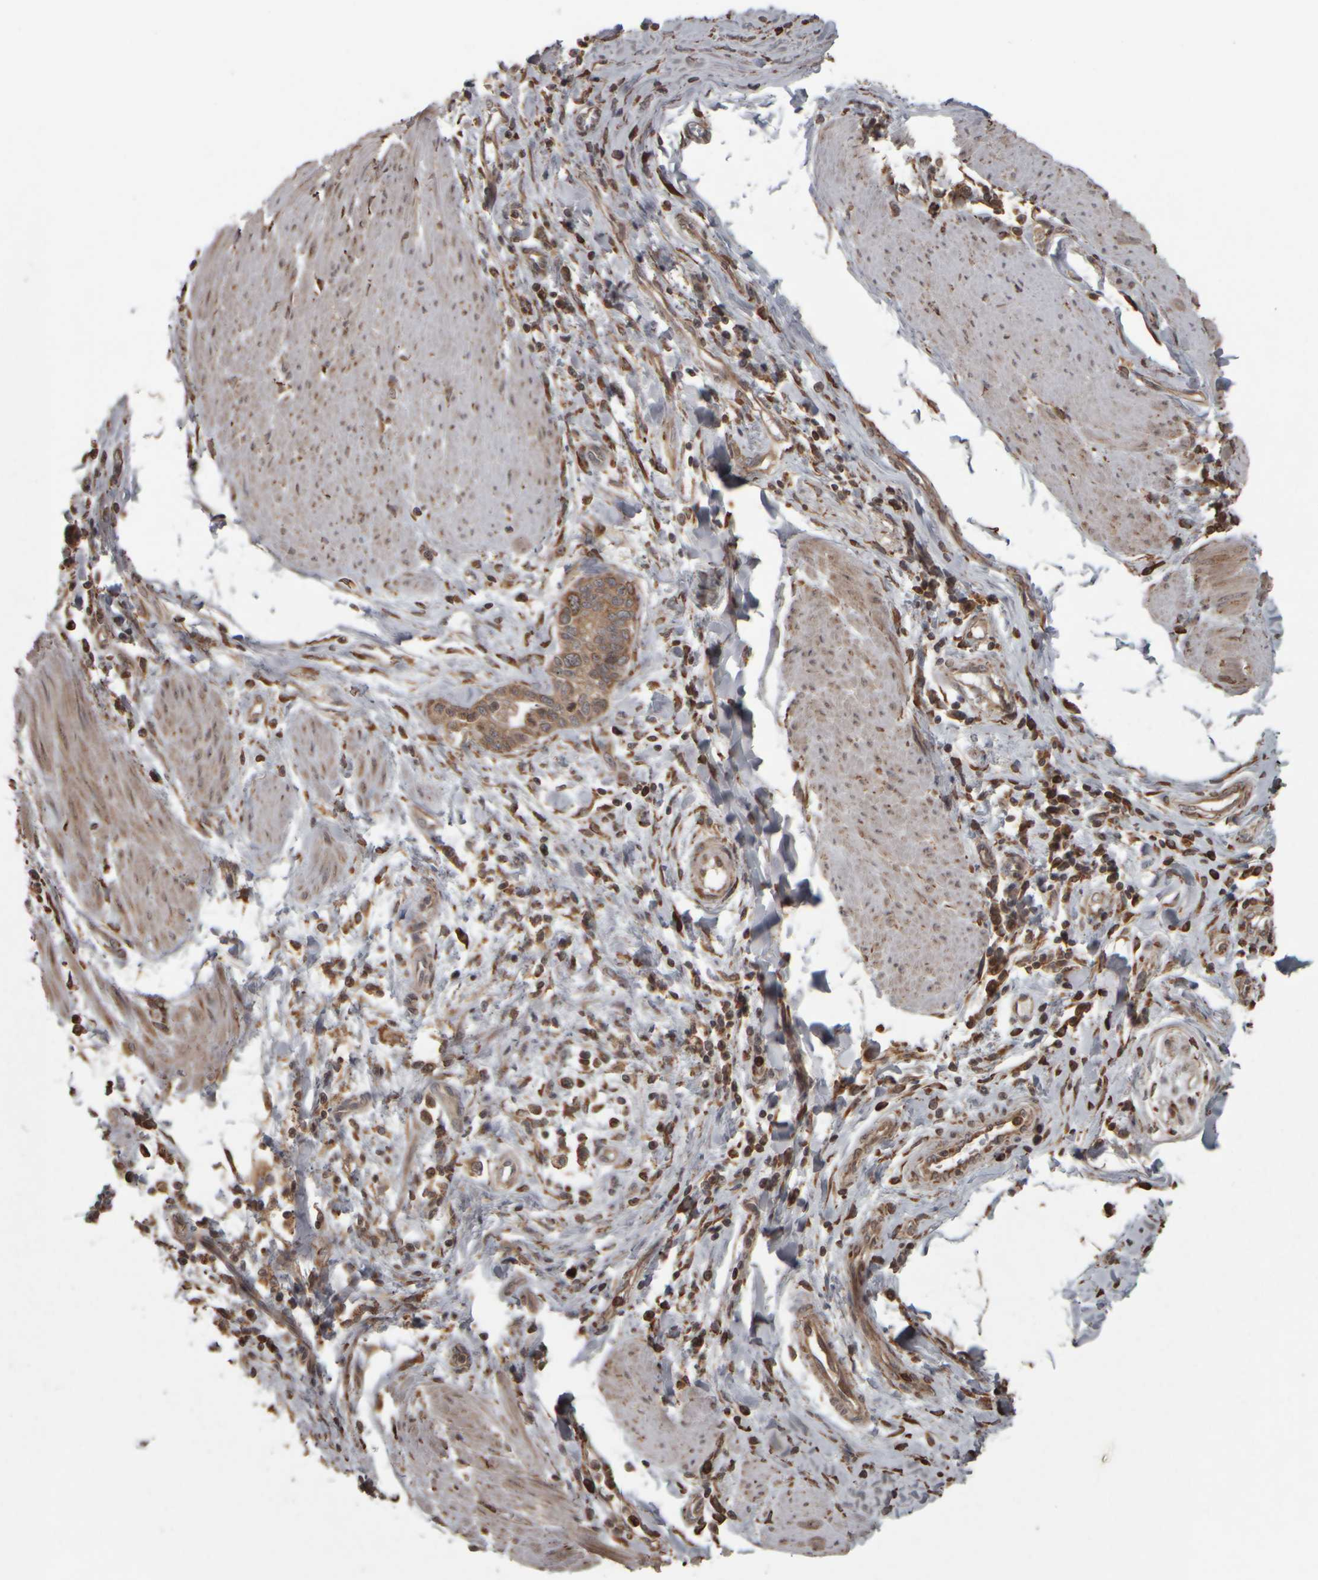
{"staining": {"intensity": "moderate", "quantity": ">75%", "location": "cytoplasmic/membranous"}, "tissue": "pancreatic cancer", "cell_type": "Tumor cells", "image_type": "cancer", "snomed": [{"axis": "morphology", "description": "Adenocarcinoma, NOS"}, {"axis": "topography", "description": "Pancreas"}], "caption": "Human pancreatic adenocarcinoma stained for a protein (brown) displays moderate cytoplasmic/membranous positive expression in approximately >75% of tumor cells.", "gene": "AGBL3", "patient": {"sex": "male", "age": 74}}